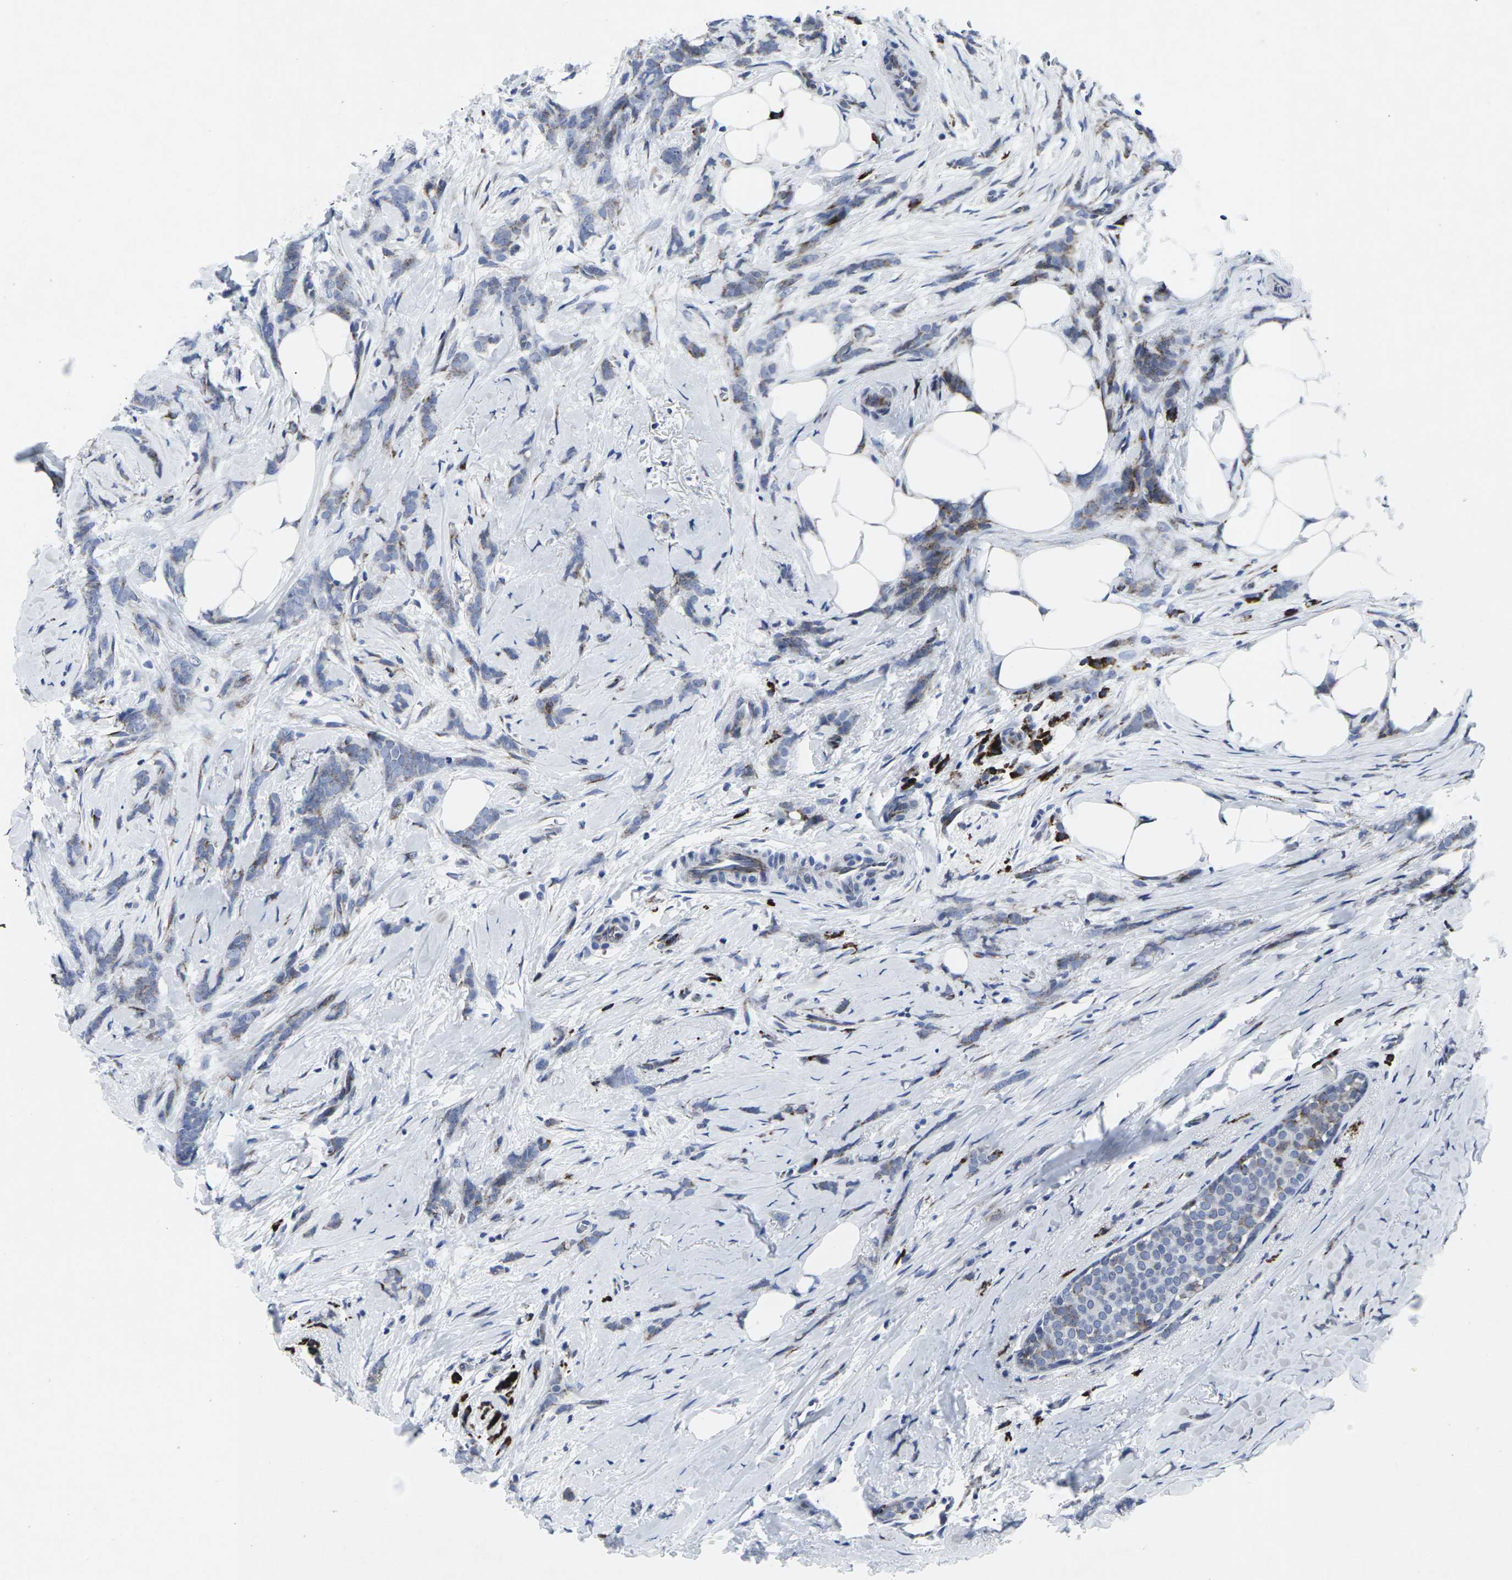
{"staining": {"intensity": "moderate", "quantity": "25%-75%", "location": "cytoplasmic/membranous"}, "tissue": "breast cancer", "cell_type": "Tumor cells", "image_type": "cancer", "snomed": [{"axis": "morphology", "description": "Lobular carcinoma, in situ"}, {"axis": "morphology", "description": "Lobular carcinoma"}, {"axis": "topography", "description": "Breast"}], "caption": "IHC histopathology image of neoplastic tissue: human breast cancer (lobular carcinoma) stained using immunohistochemistry (IHC) demonstrates medium levels of moderate protein expression localized specifically in the cytoplasmic/membranous of tumor cells, appearing as a cytoplasmic/membranous brown color.", "gene": "RPN1", "patient": {"sex": "female", "age": 41}}